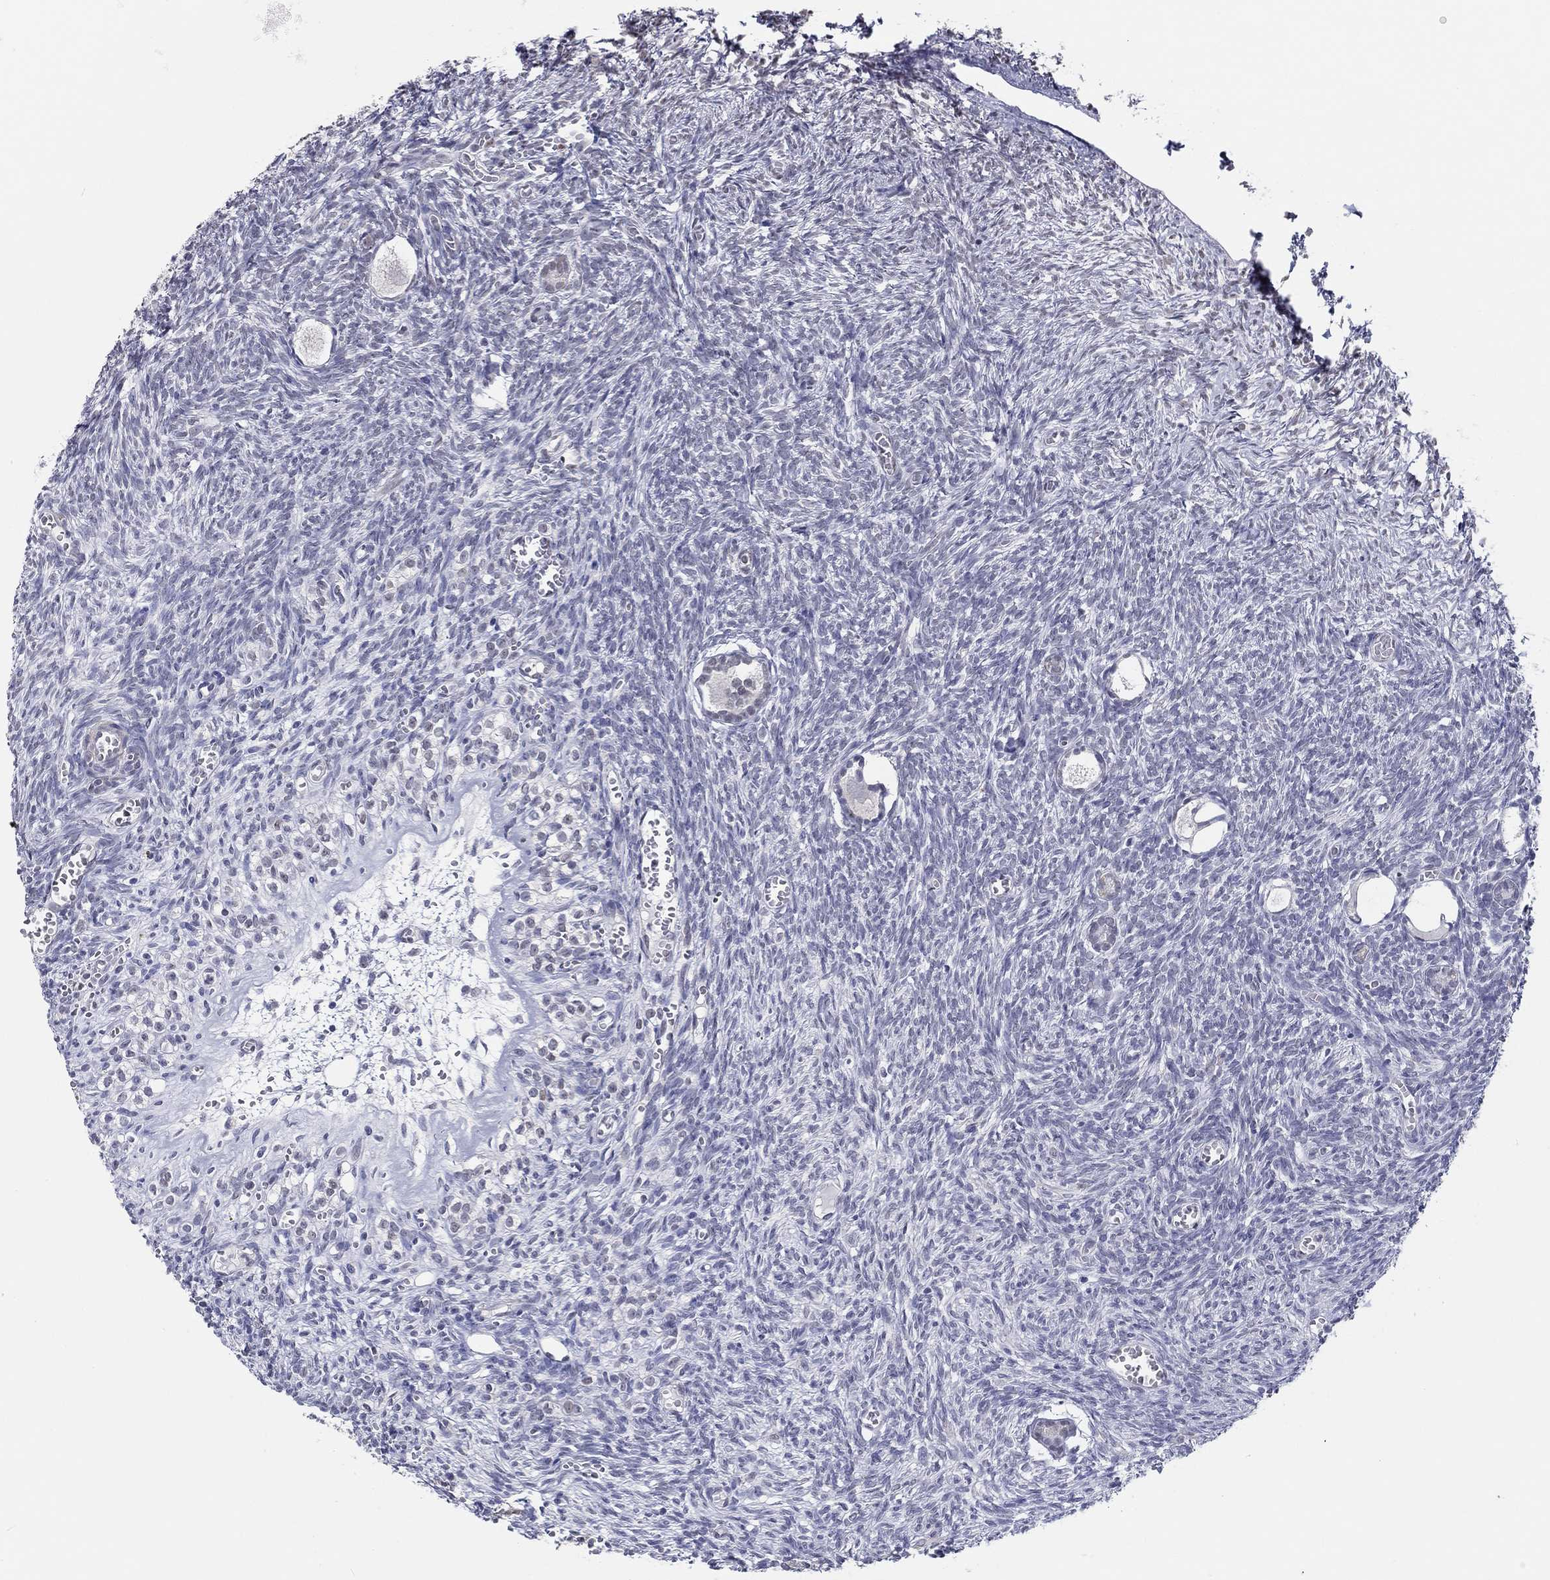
{"staining": {"intensity": "negative", "quantity": "none", "location": "none"}, "tissue": "ovary", "cell_type": "Follicle cells", "image_type": "normal", "snomed": [{"axis": "morphology", "description": "Normal tissue, NOS"}, {"axis": "topography", "description": "Ovary"}], "caption": "Immunohistochemistry (IHC) histopathology image of unremarkable ovary stained for a protein (brown), which reveals no positivity in follicle cells.", "gene": "CRYGD", "patient": {"sex": "female", "age": 43}}